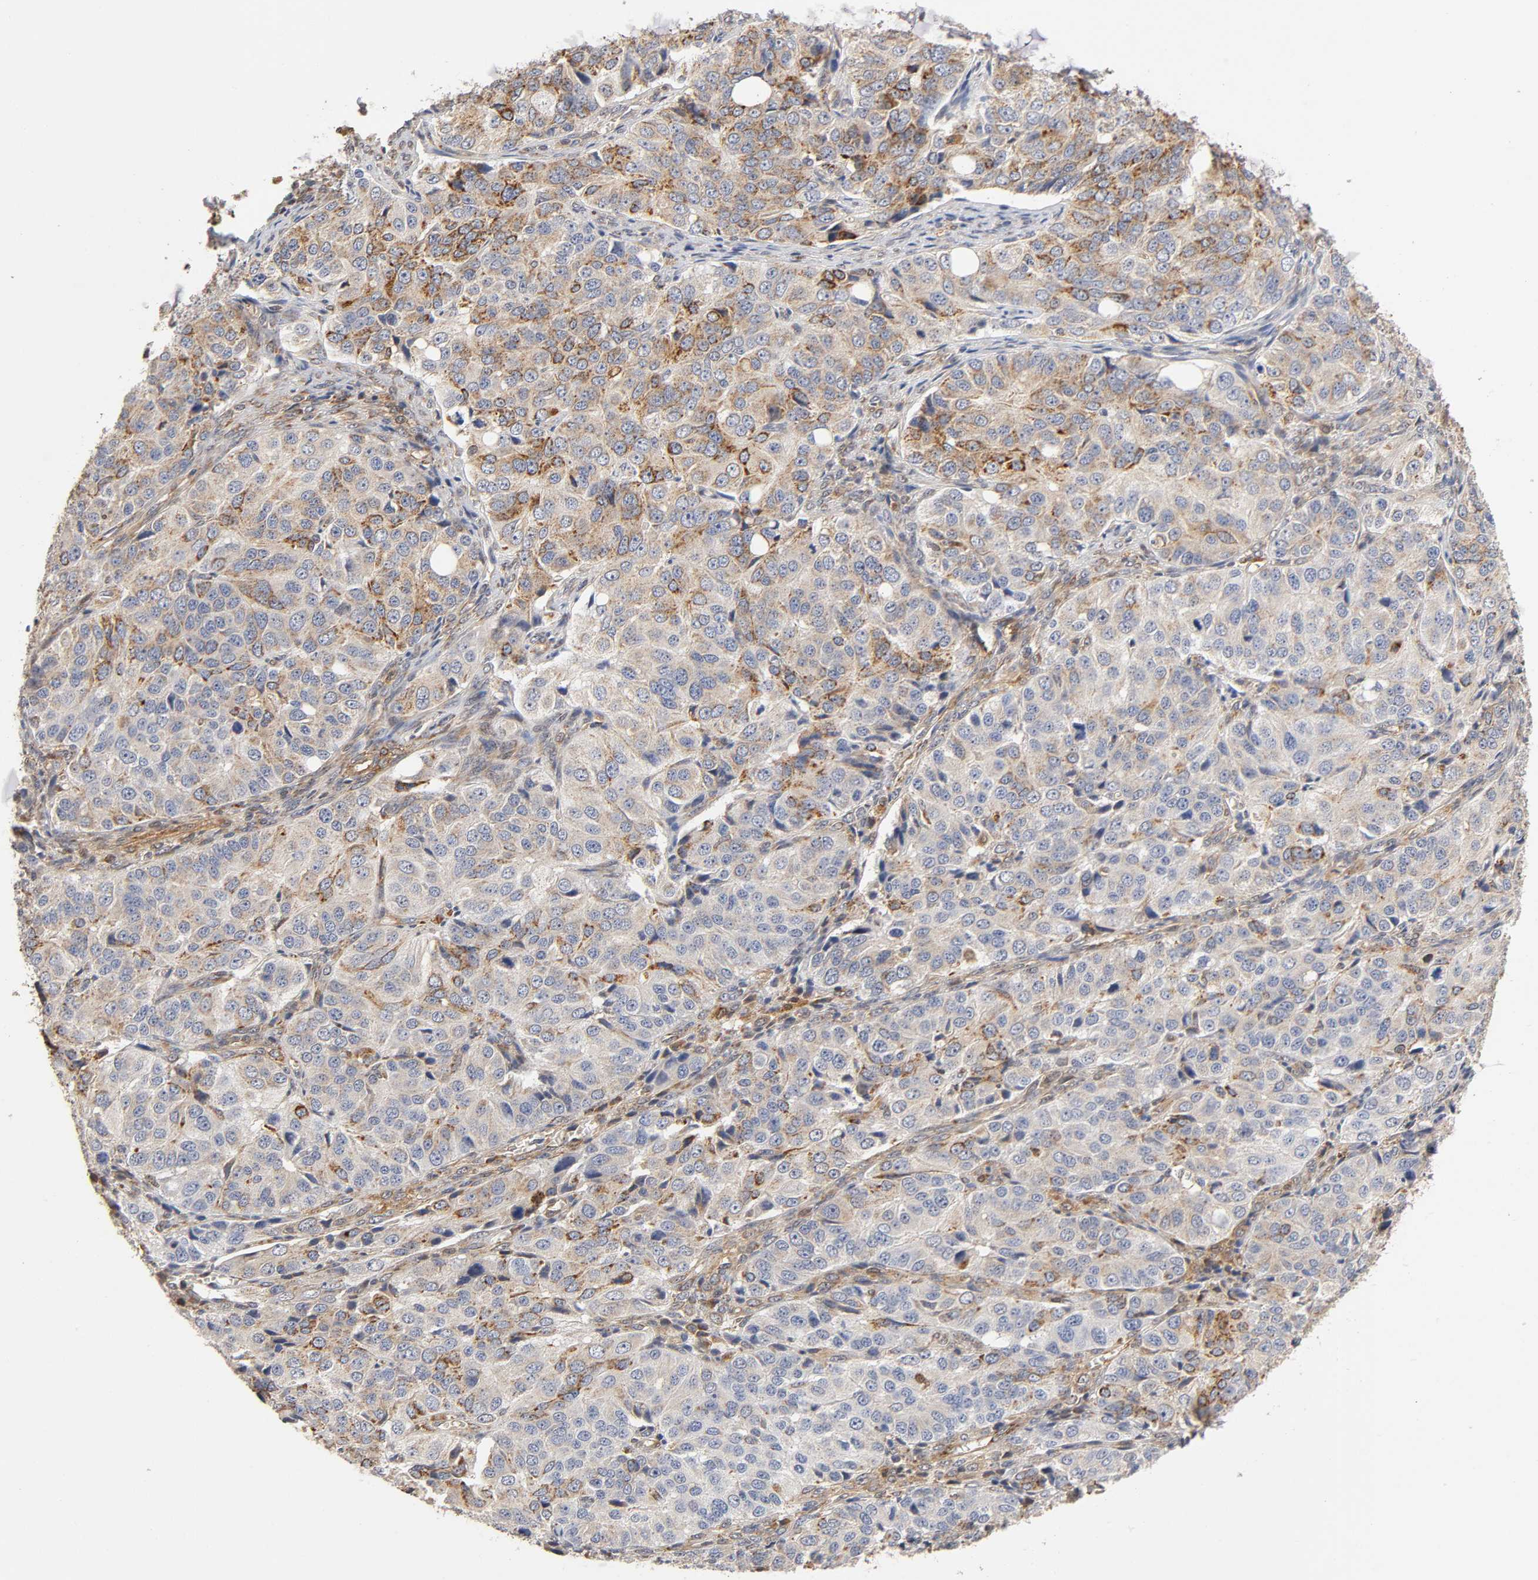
{"staining": {"intensity": "strong", "quantity": ">75%", "location": "cytoplasmic/membranous"}, "tissue": "ovarian cancer", "cell_type": "Tumor cells", "image_type": "cancer", "snomed": [{"axis": "morphology", "description": "Carcinoma, endometroid"}, {"axis": "topography", "description": "Ovary"}], "caption": "DAB (3,3'-diaminobenzidine) immunohistochemical staining of human ovarian endometroid carcinoma displays strong cytoplasmic/membranous protein expression in about >75% of tumor cells. The staining was performed using DAB, with brown indicating positive protein expression. Nuclei are stained blue with hematoxylin.", "gene": "ISG15", "patient": {"sex": "female", "age": 51}}